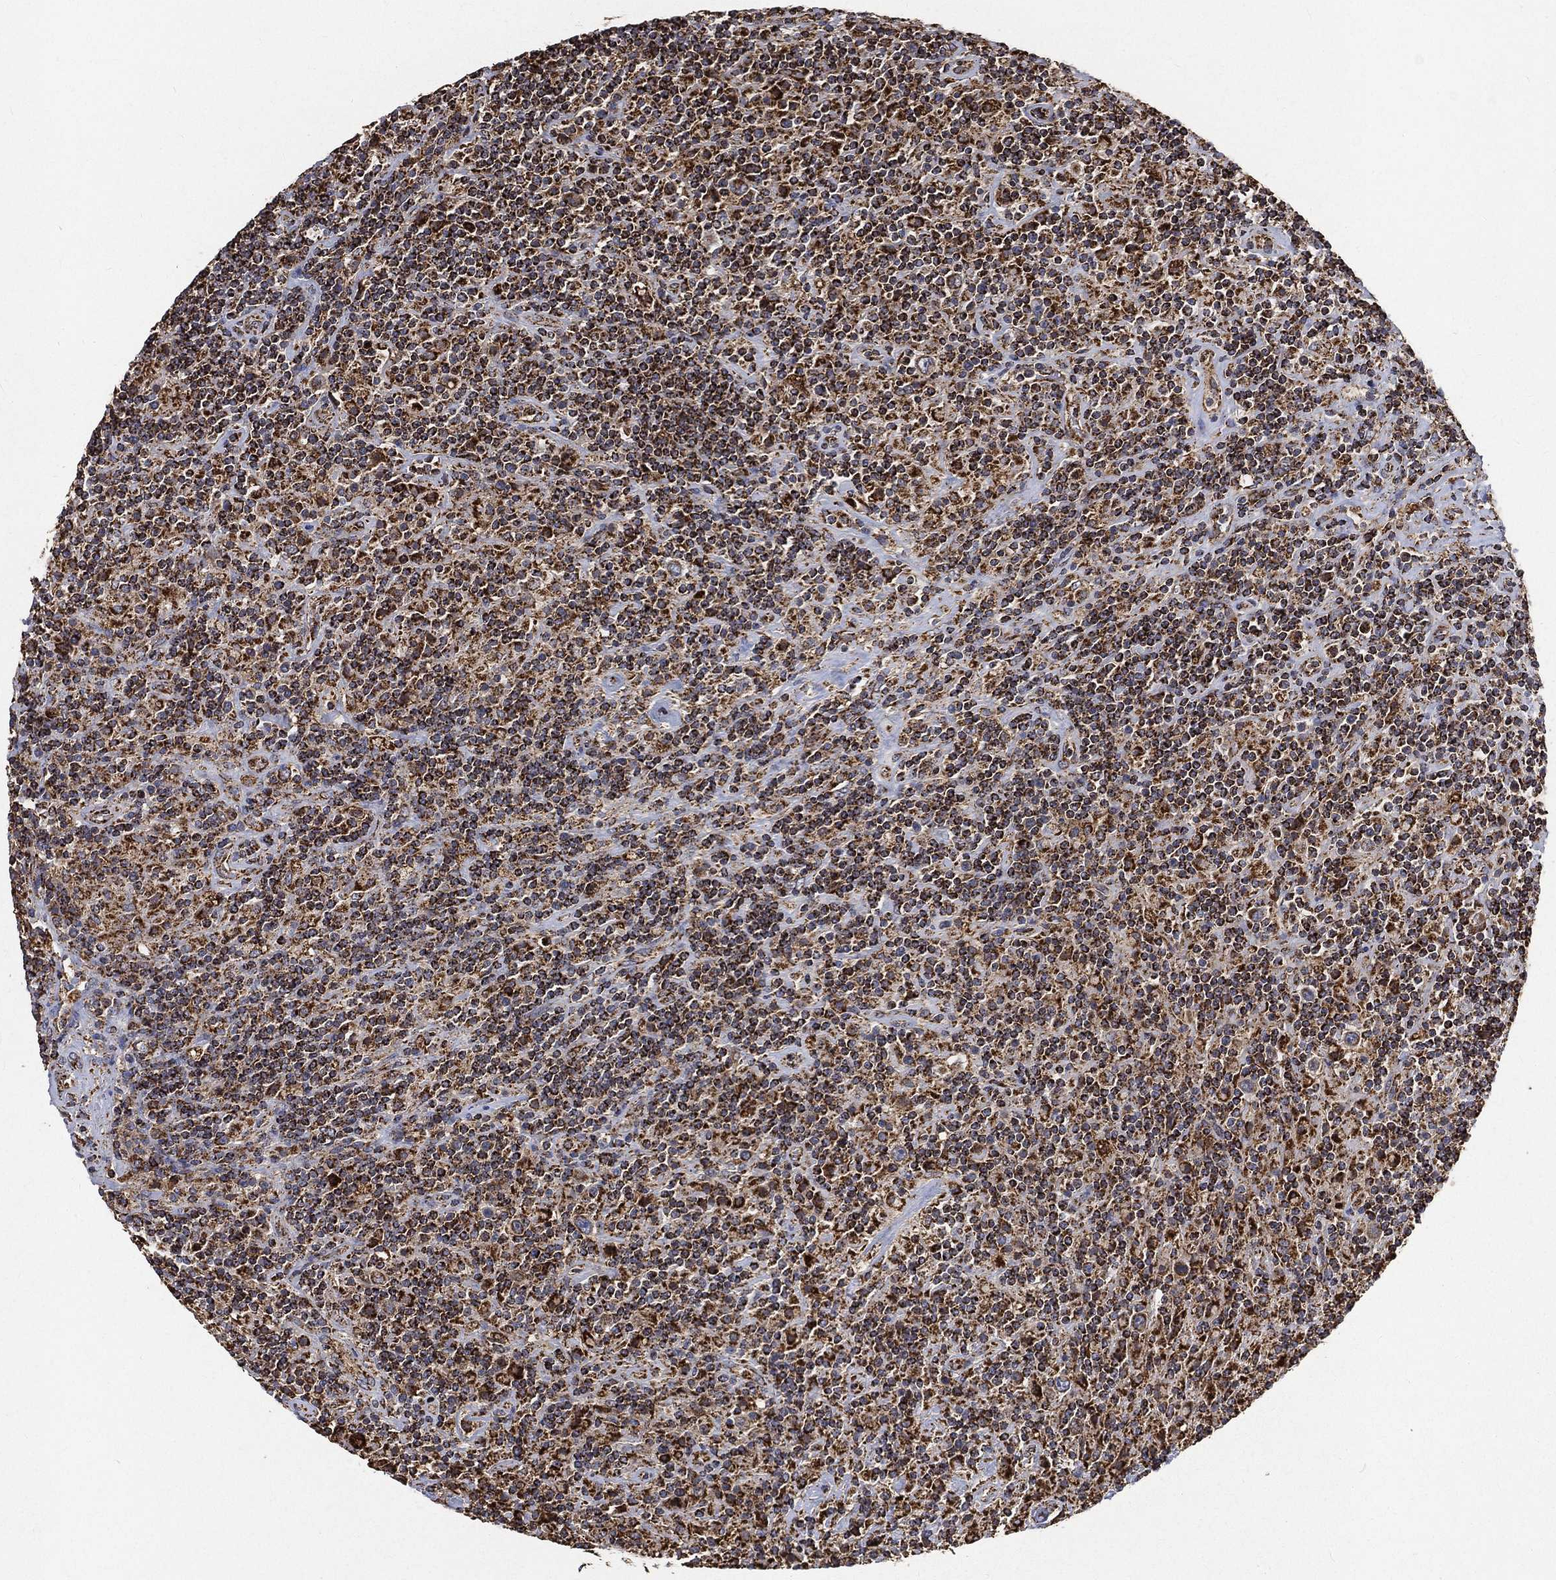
{"staining": {"intensity": "strong", "quantity": ">75%", "location": "cytoplasmic/membranous"}, "tissue": "lymphoma", "cell_type": "Tumor cells", "image_type": "cancer", "snomed": [{"axis": "morphology", "description": "Hodgkin's disease, NOS"}, {"axis": "topography", "description": "Lymph node"}], "caption": "Immunohistochemical staining of lymphoma displays high levels of strong cytoplasmic/membranous protein positivity in approximately >75% of tumor cells. (Stains: DAB (3,3'-diaminobenzidine) in brown, nuclei in blue, Microscopy: brightfield microscopy at high magnification).", "gene": "SLC38A7", "patient": {"sex": "male", "age": 70}}